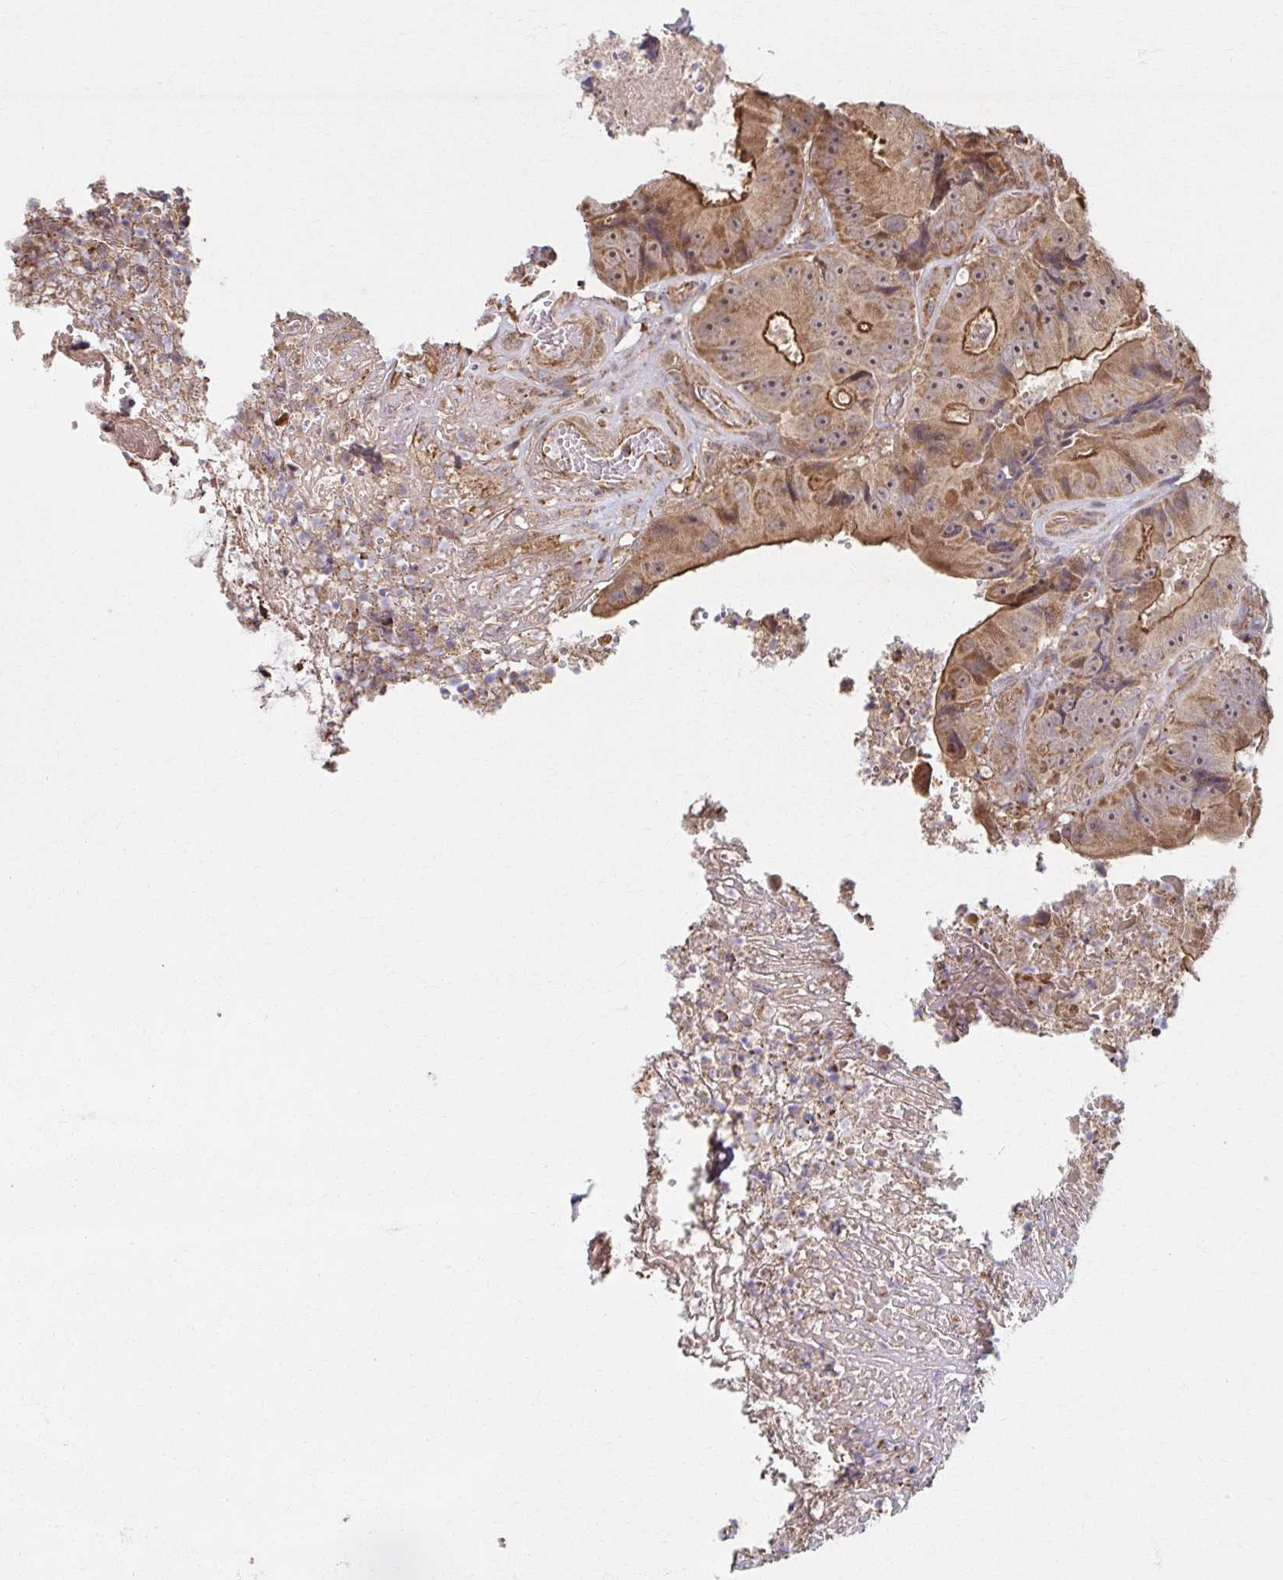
{"staining": {"intensity": "moderate", "quantity": ">75%", "location": "cytoplasmic/membranous"}, "tissue": "colorectal cancer", "cell_type": "Tumor cells", "image_type": "cancer", "snomed": [{"axis": "morphology", "description": "Adenocarcinoma, NOS"}, {"axis": "topography", "description": "Colon"}], "caption": "Tumor cells reveal moderate cytoplasmic/membranous expression in approximately >75% of cells in colorectal cancer (adenocarcinoma).", "gene": "KLHL34", "patient": {"sex": "female", "age": 86}}